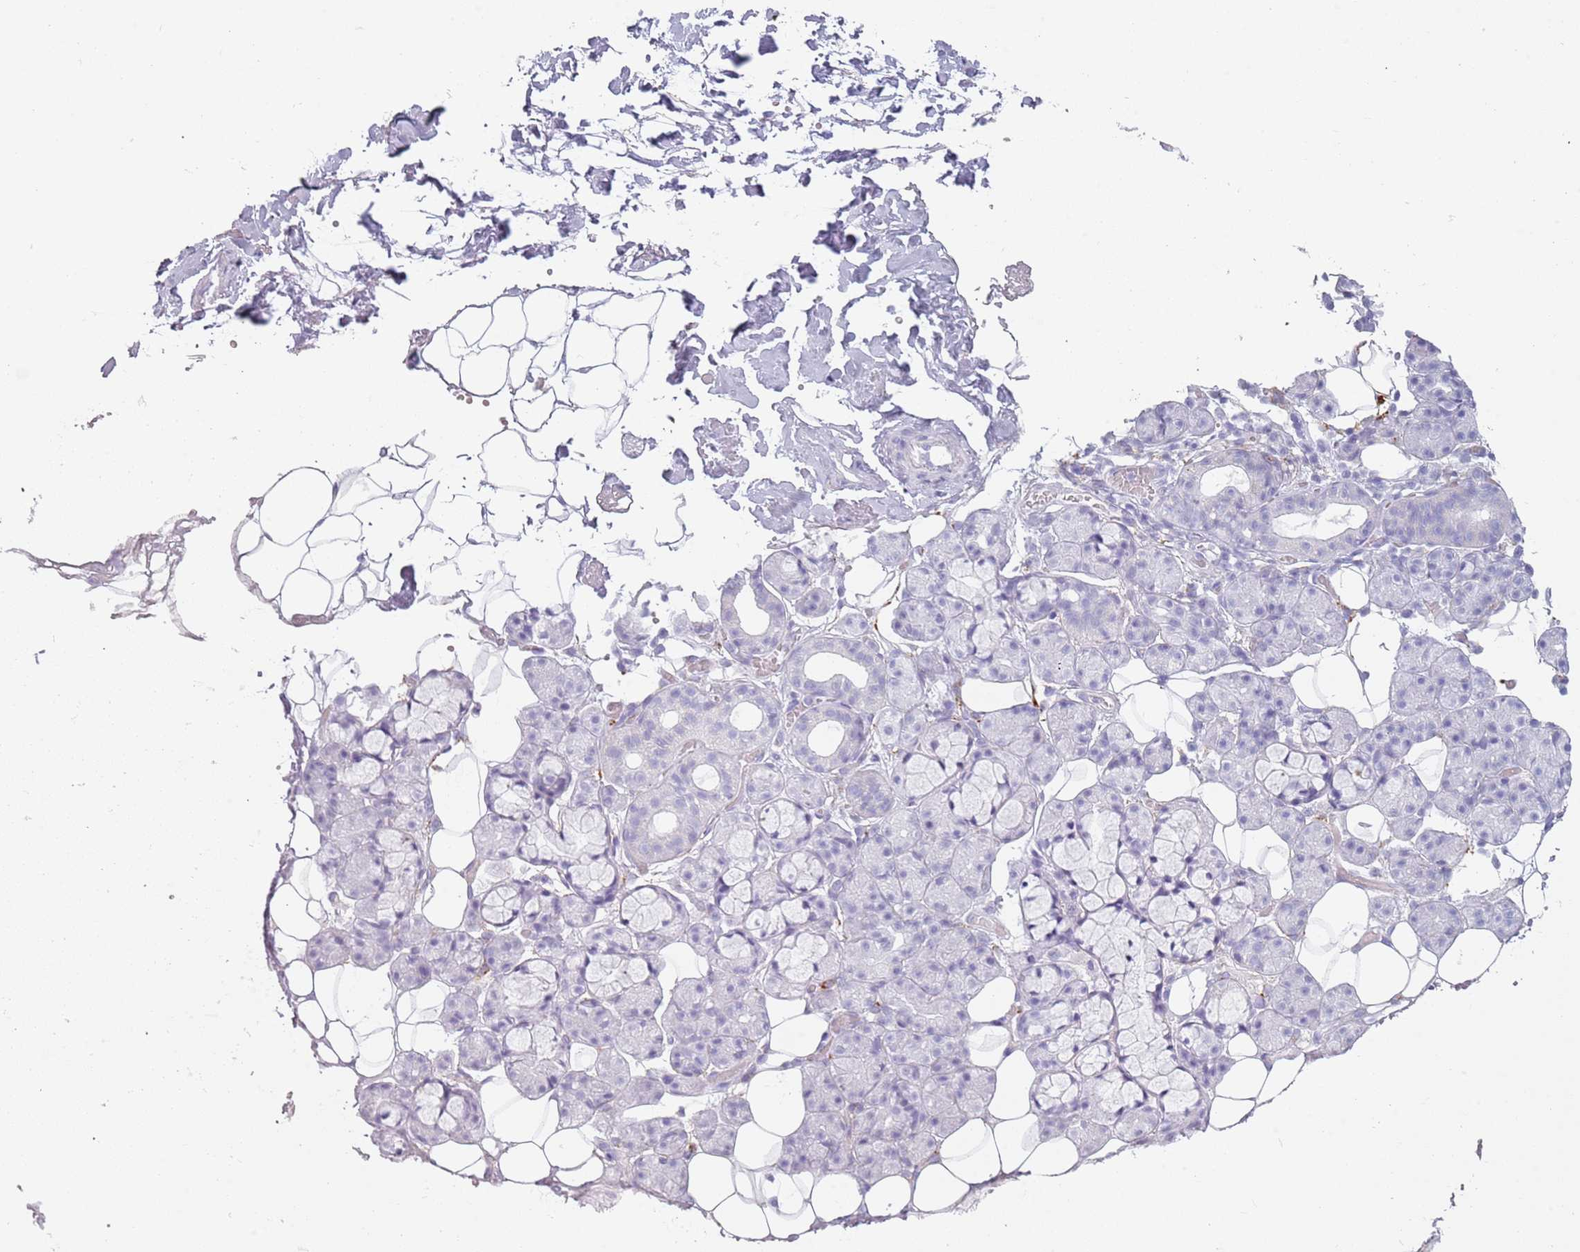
{"staining": {"intensity": "negative", "quantity": "none", "location": "none"}, "tissue": "salivary gland", "cell_type": "Glandular cells", "image_type": "normal", "snomed": [{"axis": "morphology", "description": "Normal tissue, NOS"}, {"axis": "topography", "description": "Salivary gland"}], "caption": "IHC of normal salivary gland exhibits no positivity in glandular cells.", "gene": "COLEC12", "patient": {"sex": "male", "age": 63}}